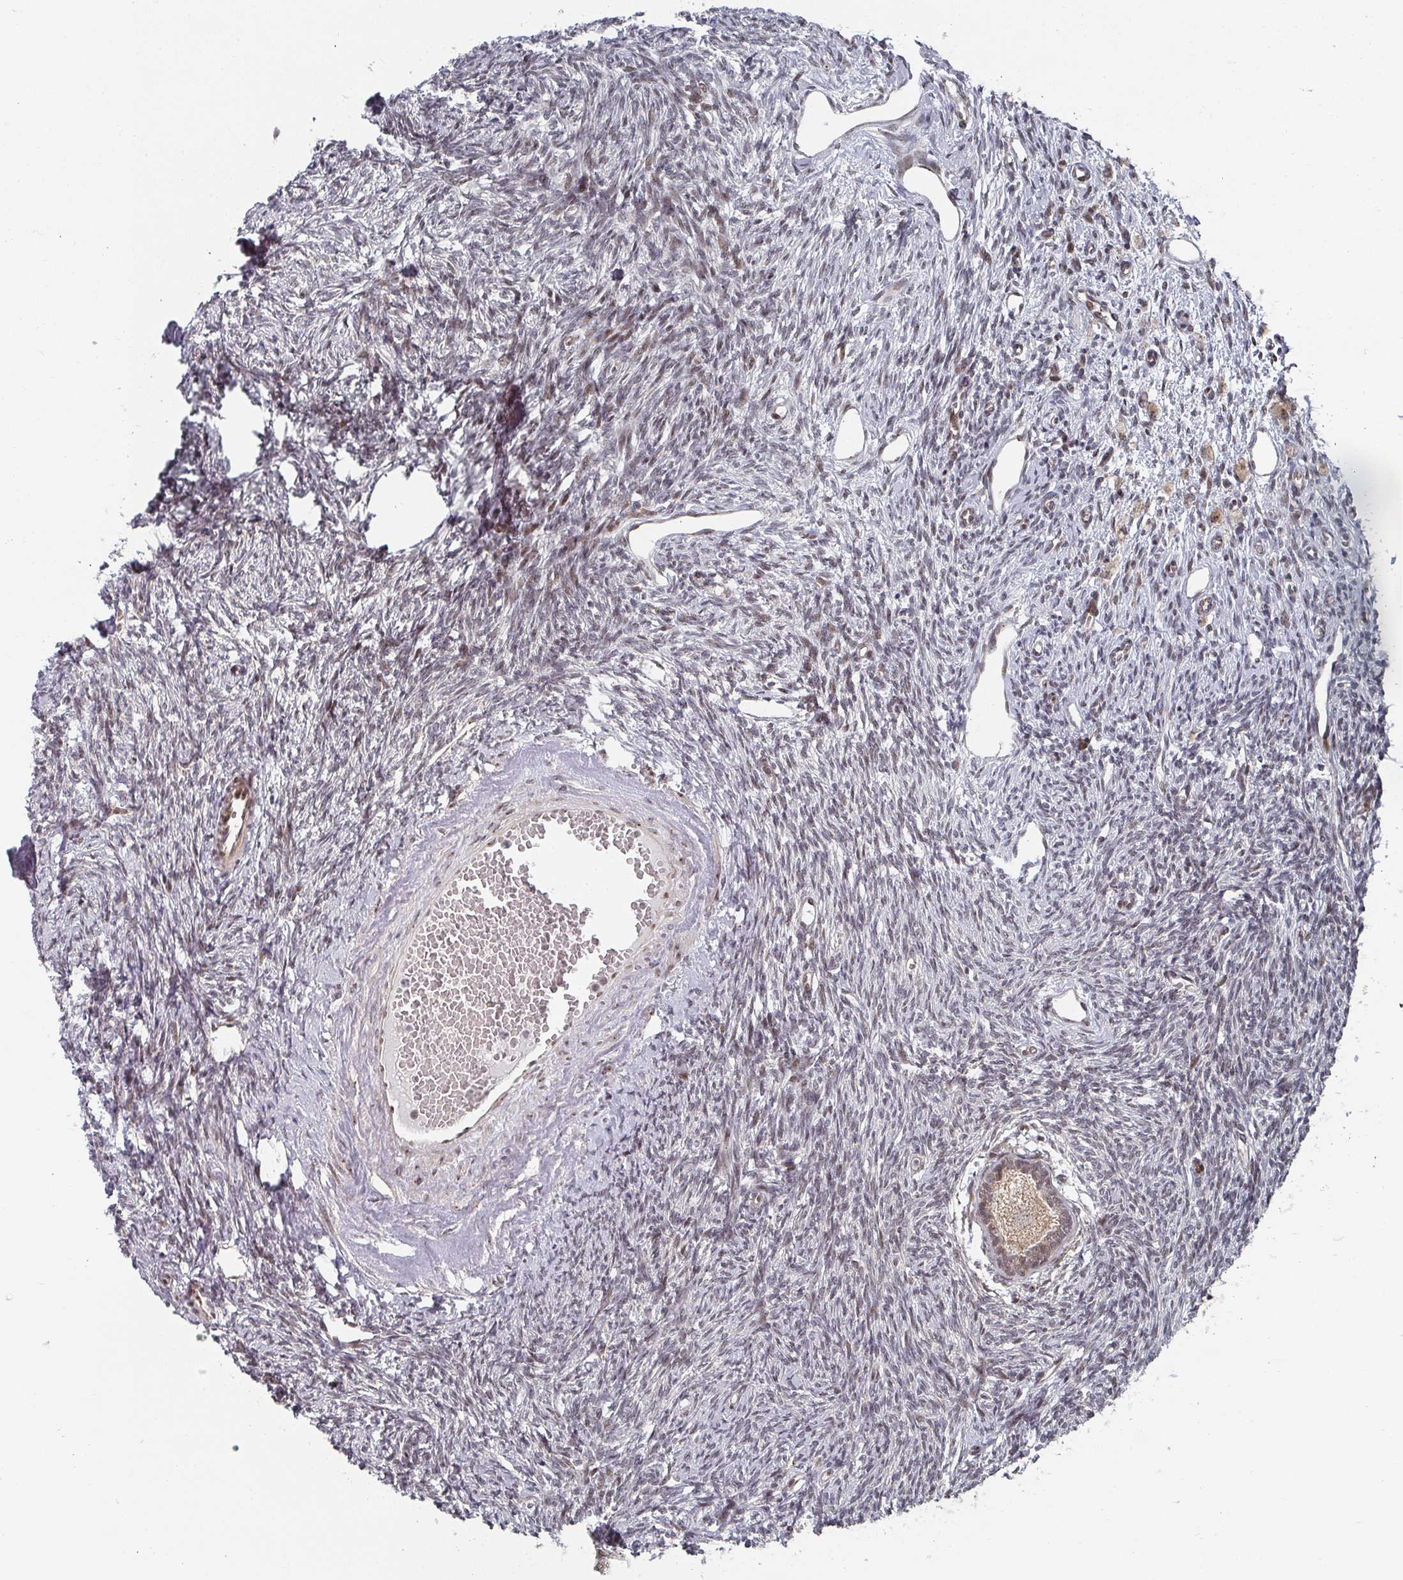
{"staining": {"intensity": "moderate", "quantity": ">75%", "location": "cytoplasmic/membranous,nuclear"}, "tissue": "ovary", "cell_type": "Follicle cells", "image_type": "normal", "snomed": [{"axis": "morphology", "description": "Normal tissue, NOS"}, {"axis": "morphology", "description": "Cyst, NOS"}, {"axis": "topography", "description": "Ovary"}], "caption": "Ovary stained with a brown dye shows moderate cytoplasmic/membranous,nuclear positive staining in approximately >75% of follicle cells.", "gene": "KIF1C", "patient": {"sex": "female", "age": 33}}